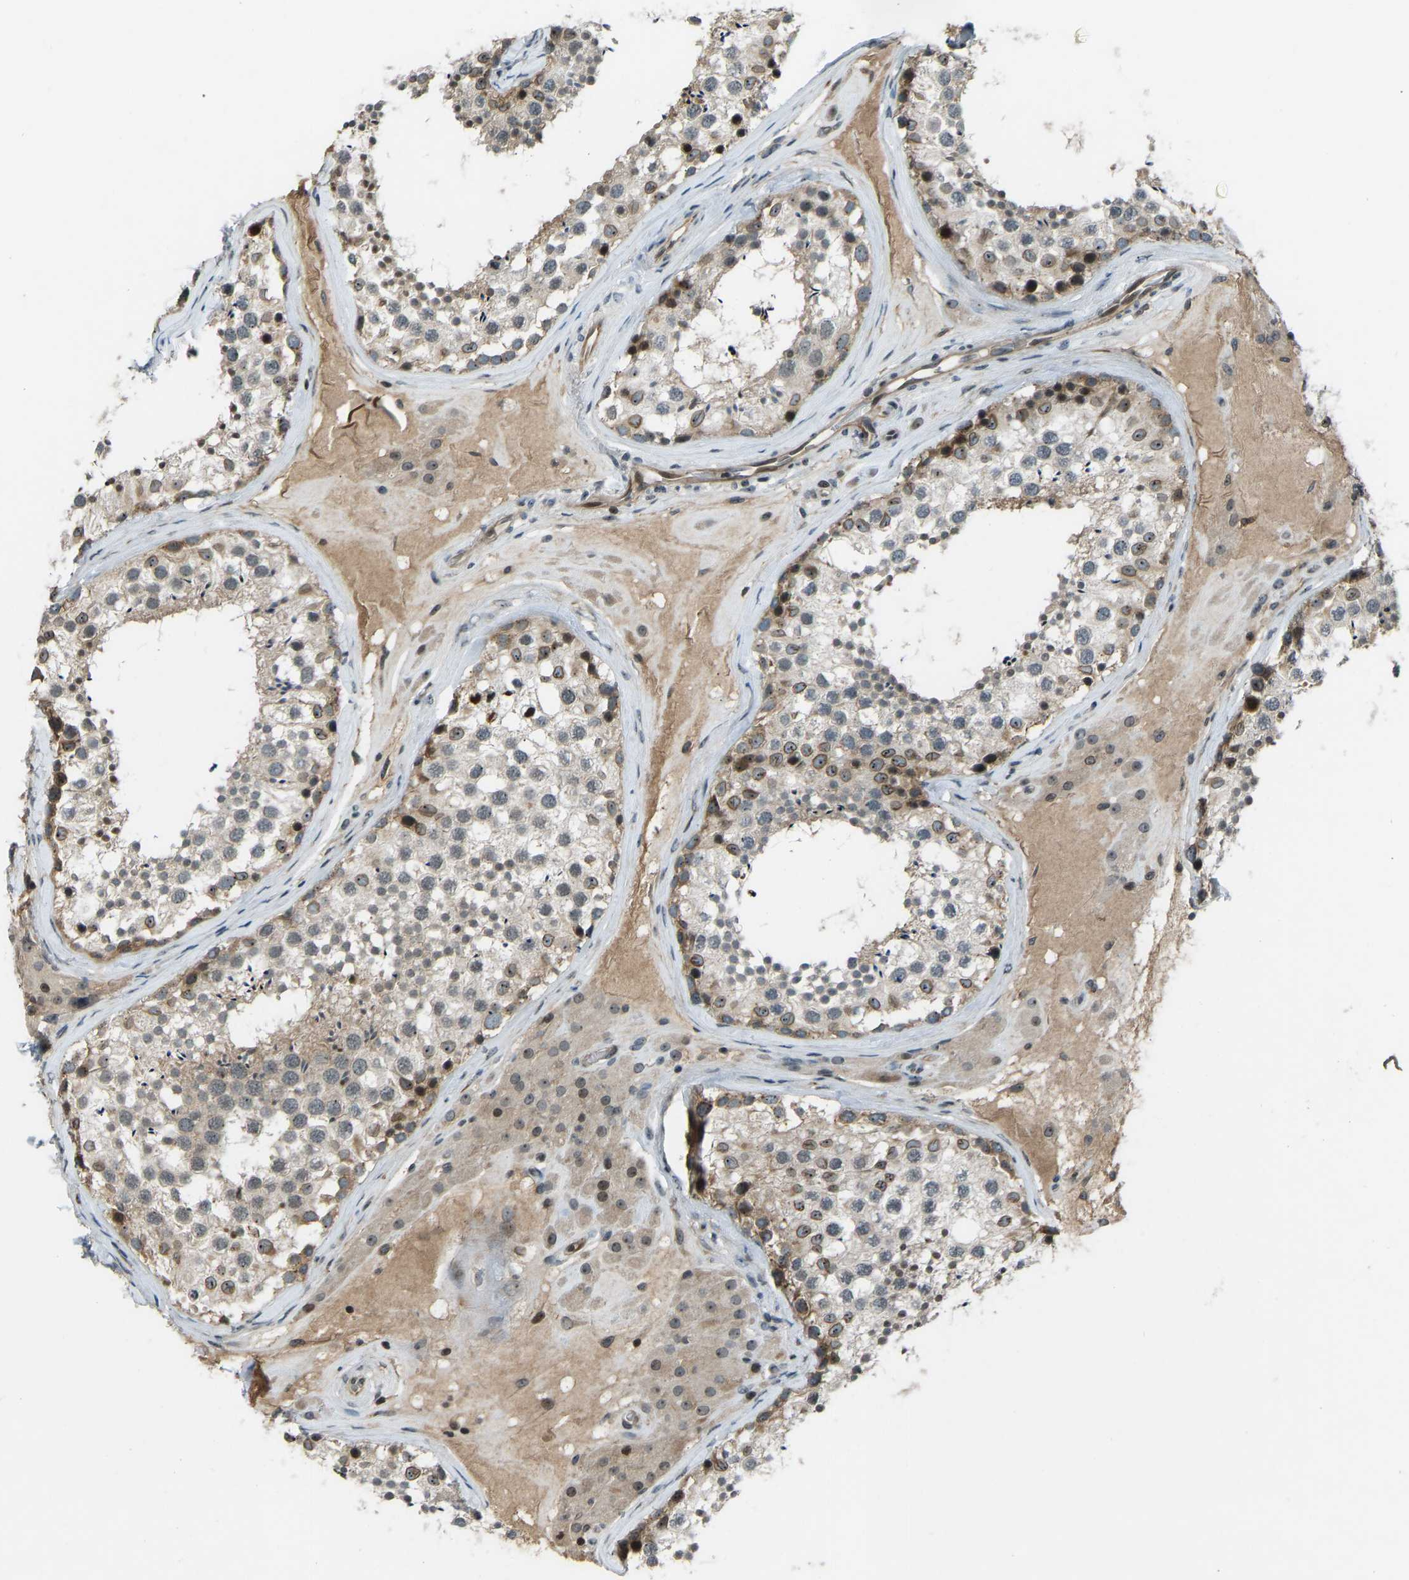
{"staining": {"intensity": "moderate", "quantity": ">75%", "location": "cytoplasmic/membranous,nuclear"}, "tissue": "testis", "cell_type": "Cells in seminiferous ducts", "image_type": "normal", "snomed": [{"axis": "morphology", "description": "Normal tissue, NOS"}, {"axis": "topography", "description": "Testis"}], "caption": "Testis was stained to show a protein in brown. There is medium levels of moderate cytoplasmic/membranous,nuclear staining in about >75% of cells in seminiferous ducts.", "gene": "SVOPL", "patient": {"sex": "male", "age": 46}}